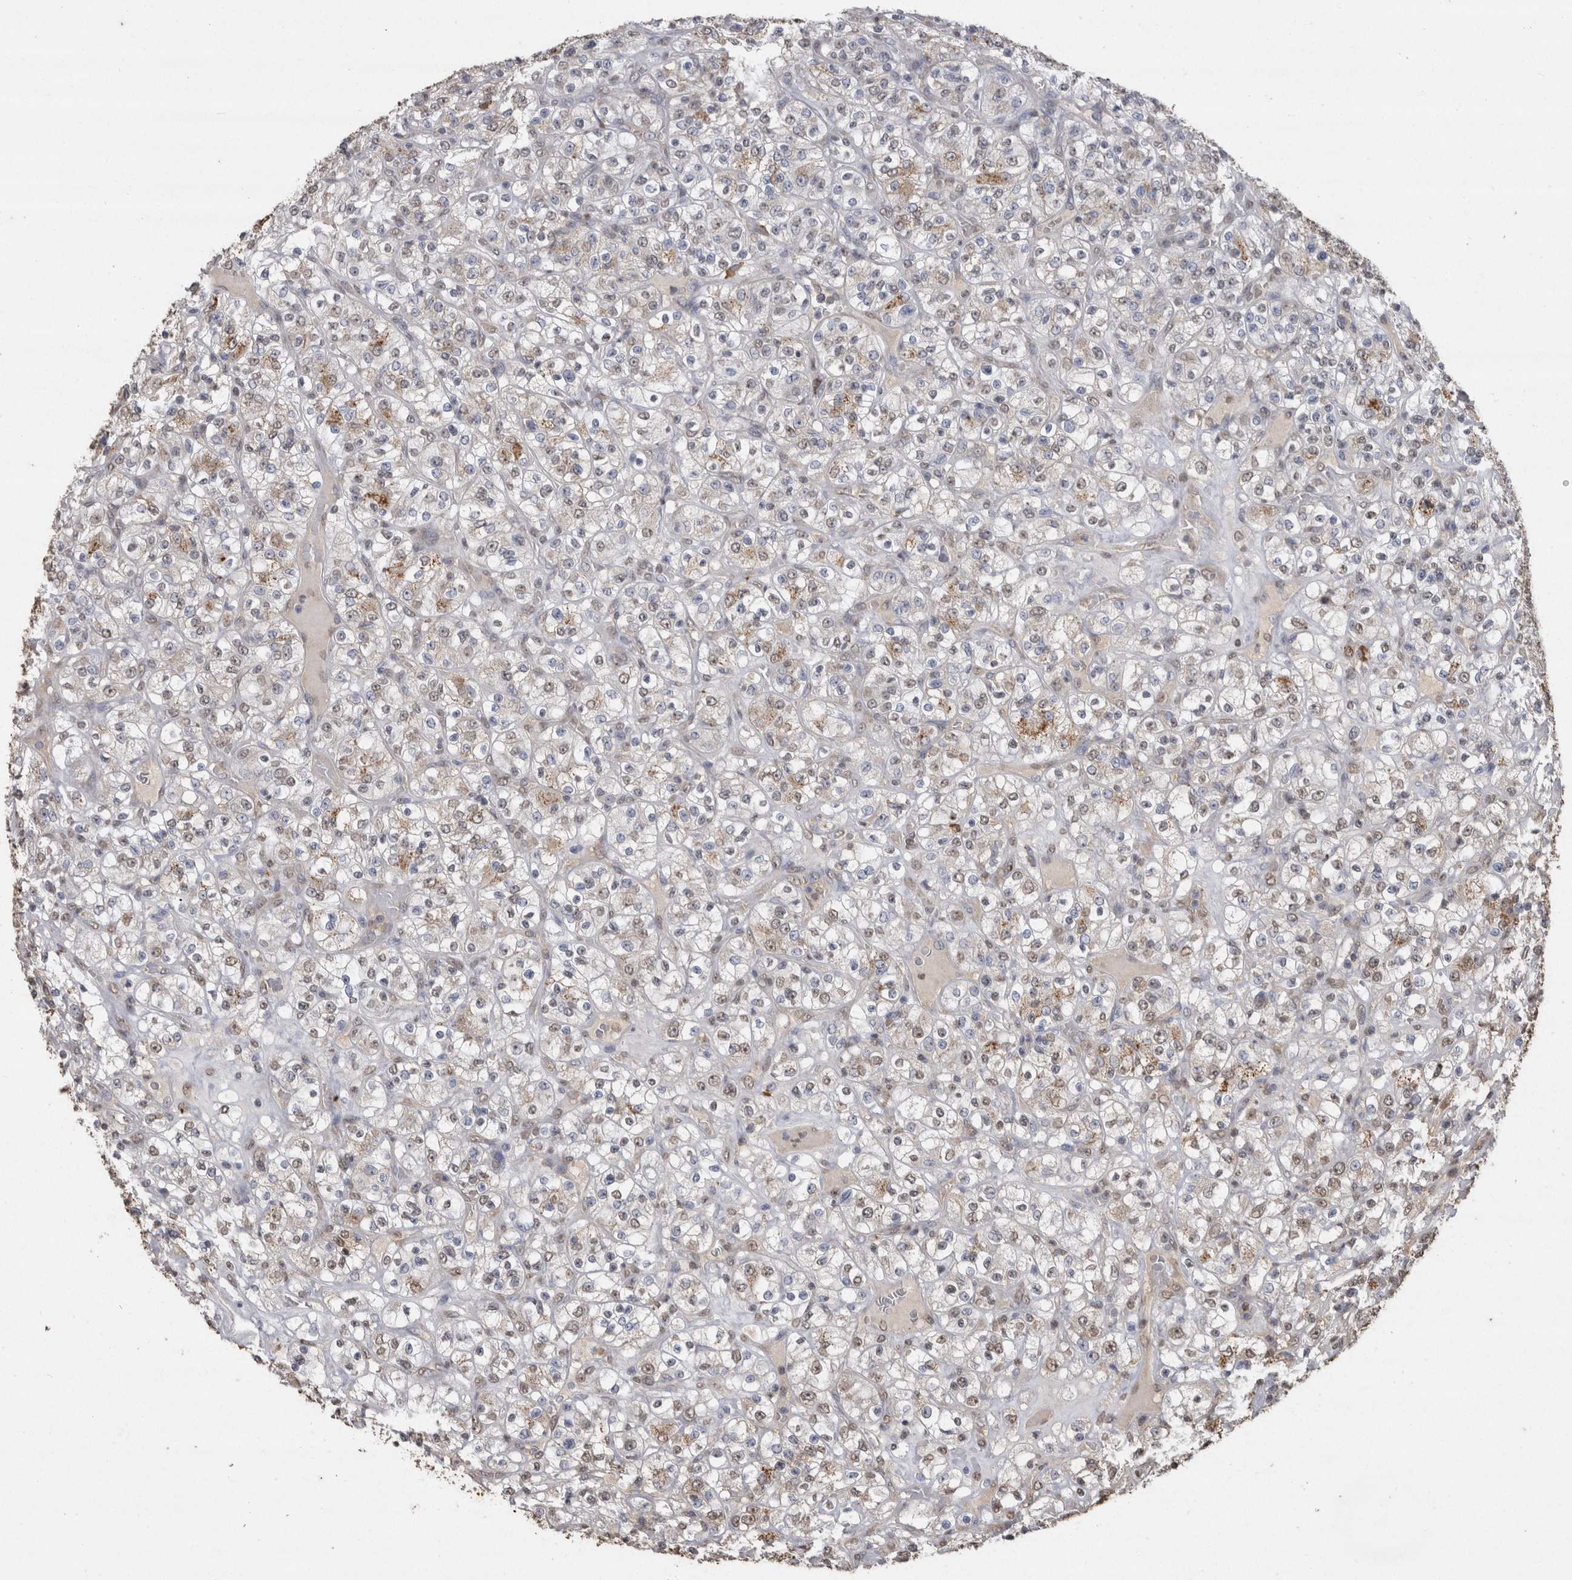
{"staining": {"intensity": "weak", "quantity": "25%-75%", "location": "nuclear"}, "tissue": "renal cancer", "cell_type": "Tumor cells", "image_type": "cancer", "snomed": [{"axis": "morphology", "description": "Normal tissue, NOS"}, {"axis": "morphology", "description": "Adenocarcinoma, NOS"}, {"axis": "topography", "description": "Kidney"}], "caption": "IHC of human renal cancer (adenocarcinoma) demonstrates low levels of weak nuclear expression in approximately 25%-75% of tumor cells.", "gene": "CRELD2", "patient": {"sex": "female", "age": 72}}